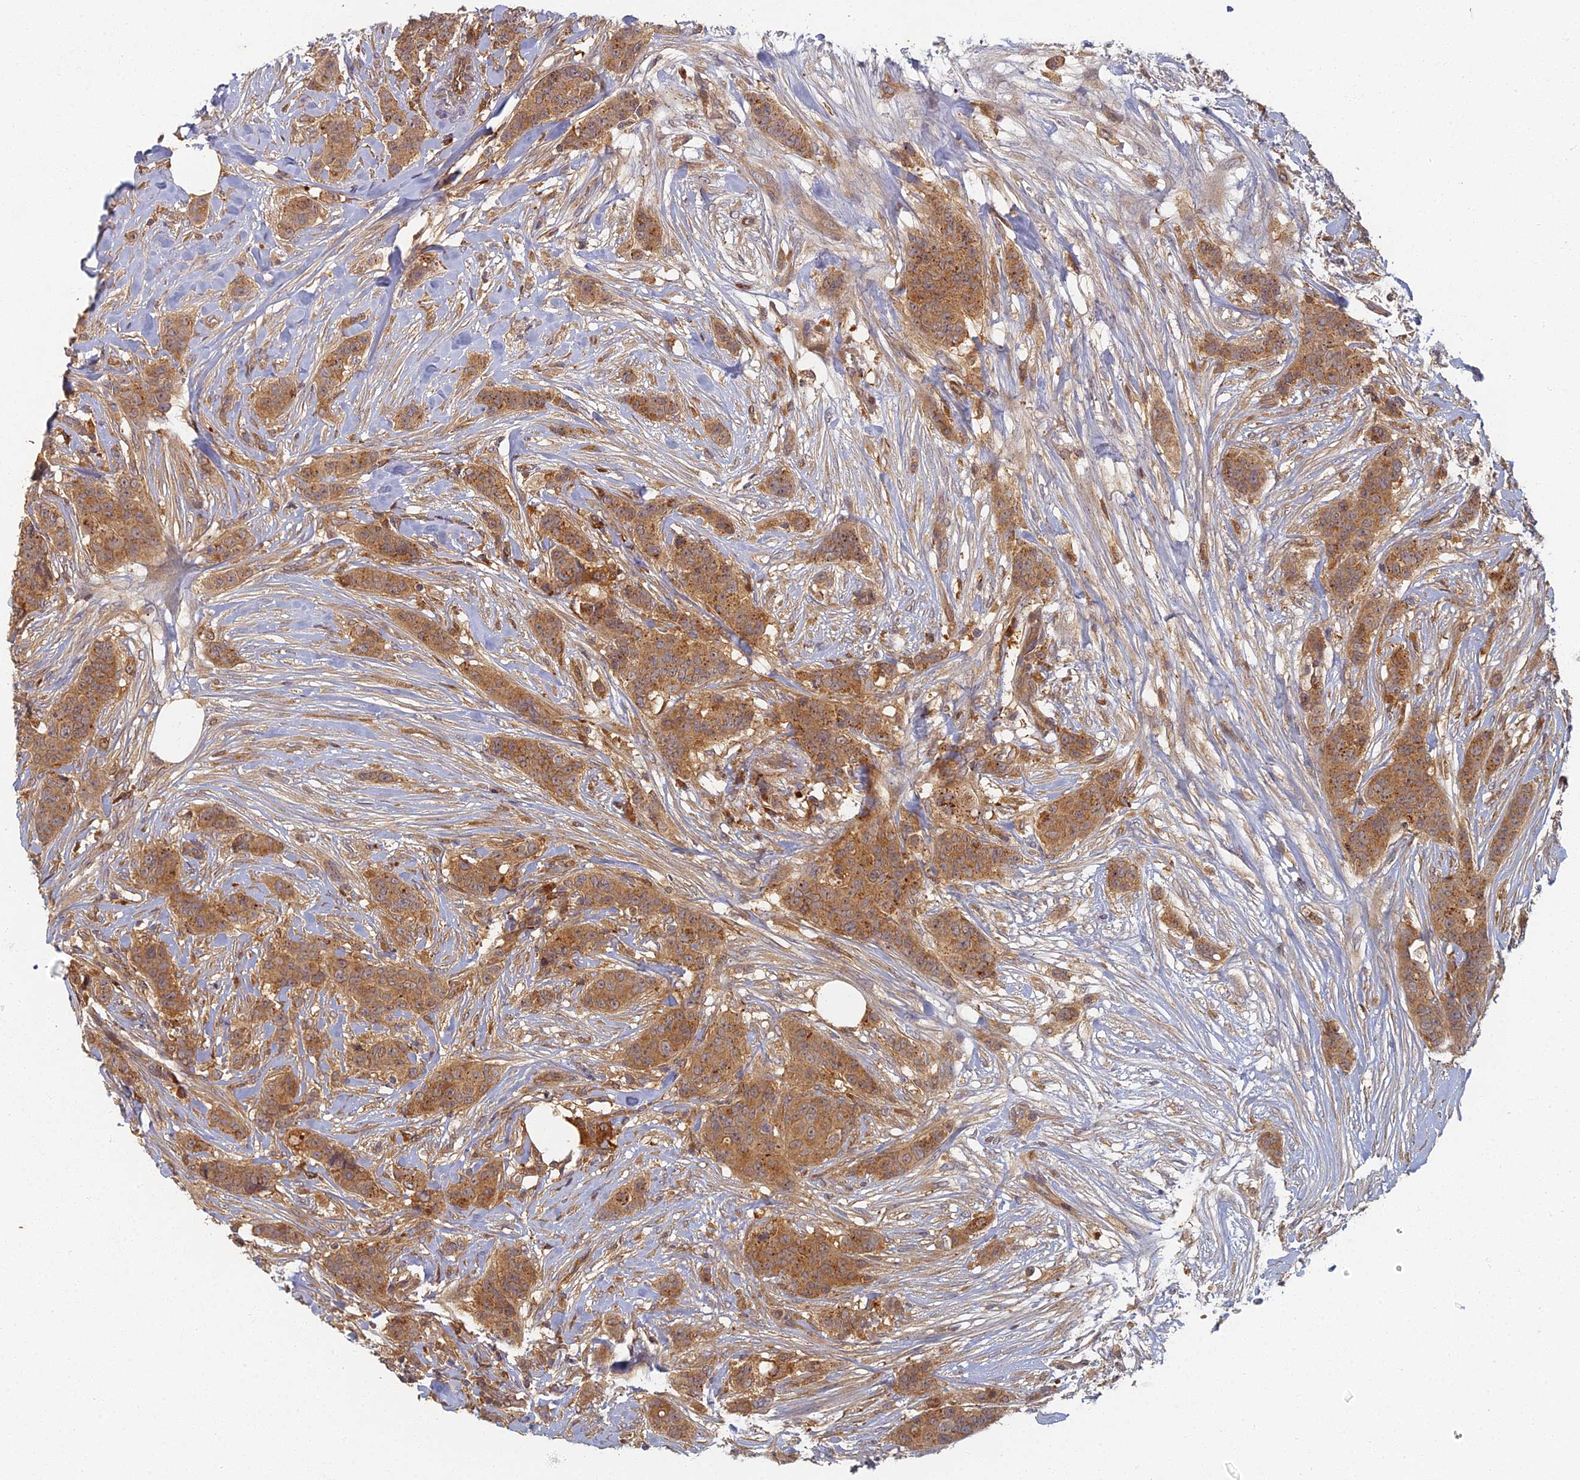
{"staining": {"intensity": "moderate", "quantity": ">75%", "location": "cytoplasmic/membranous"}, "tissue": "breast cancer", "cell_type": "Tumor cells", "image_type": "cancer", "snomed": [{"axis": "morphology", "description": "Duct carcinoma"}, {"axis": "topography", "description": "Breast"}], "caption": "Immunohistochemical staining of human infiltrating ductal carcinoma (breast) displays moderate cytoplasmic/membranous protein expression in about >75% of tumor cells.", "gene": "INO80D", "patient": {"sex": "female", "age": 40}}